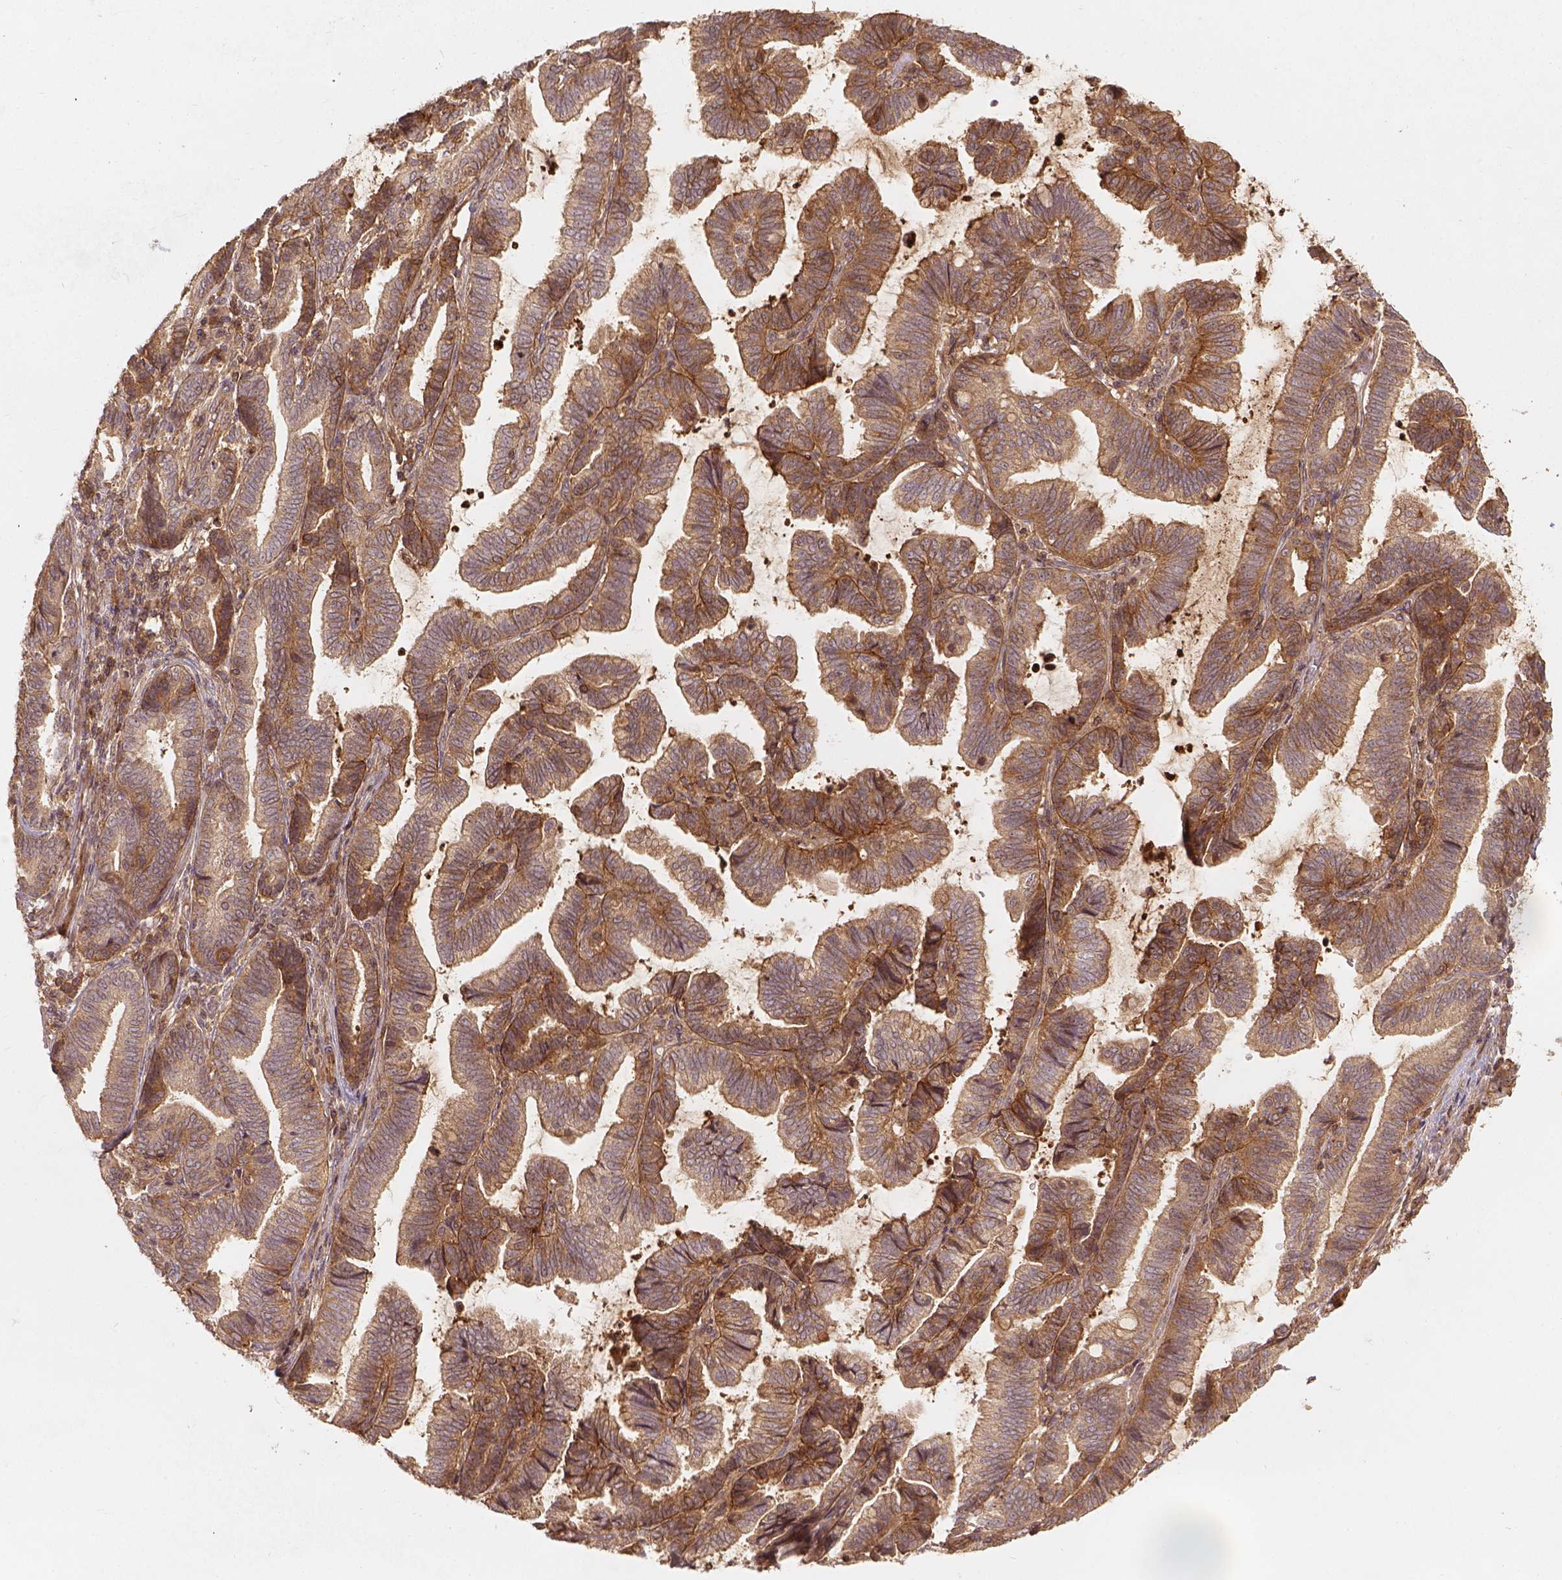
{"staining": {"intensity": "moderate", "quantity": ">75%", "location": "cytoplasmic/membranous"}, "tissue": "stomach cancer", "cell_type": "Tumor cells", "image_type": "cancer", "snomed": [{"axis": "morphology", "description": "Adenocarcinoma, NOS"}, {"axis": "topography", "description": "Stomach"}], "caption": "Human stomach adenocarcinoma stained with a brown dye displays moderate cytoplasmic/membranous positive staining in approximately >75% of tumor cells.", "gene": "XPR1", "patient": {"sex": "male", "age": 83}}